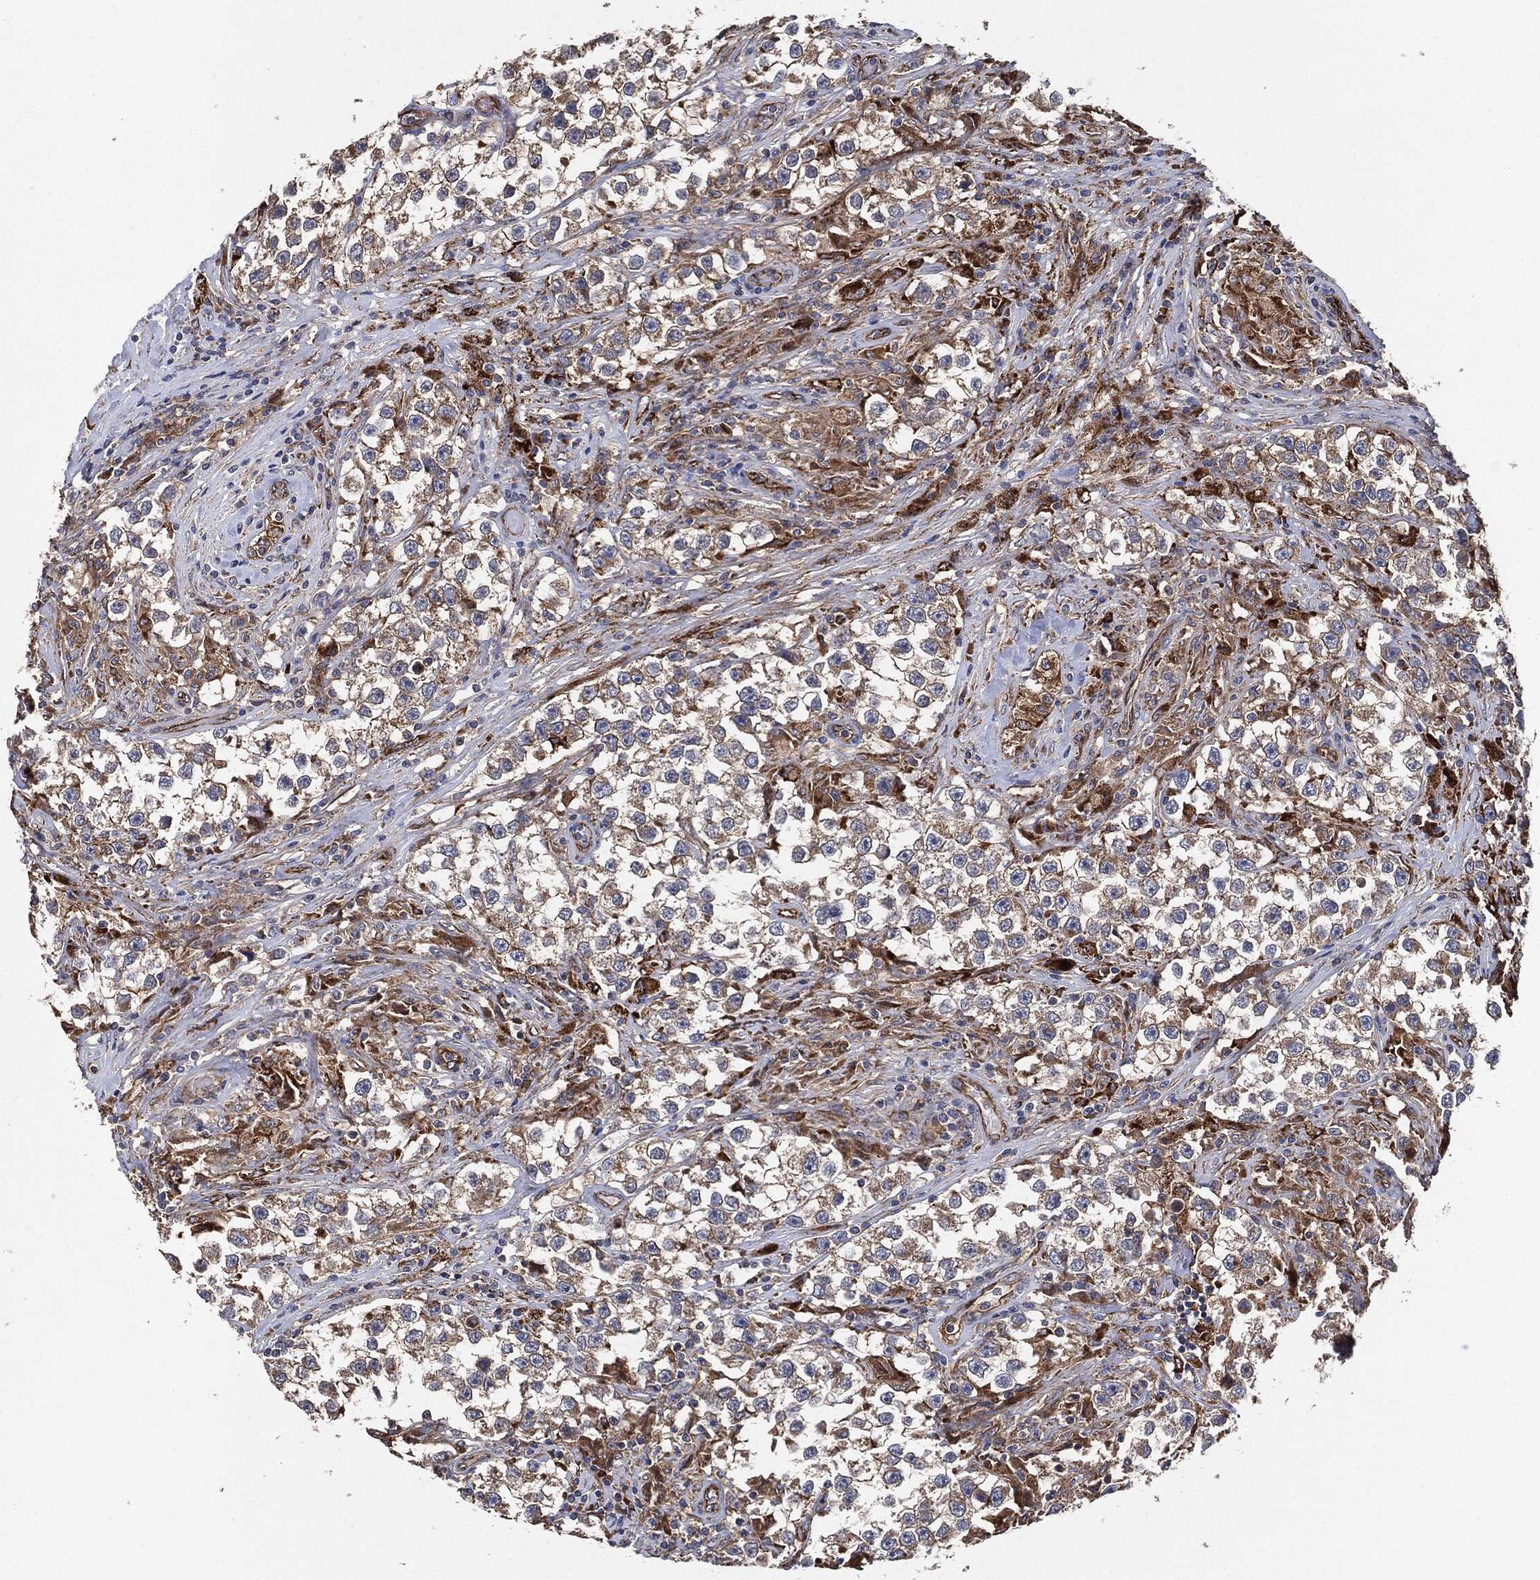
{"staining": {"intensity": "moderate", "quantity": "25%-75%", "location": "cytoplasmic/membranous"}, "tissue": "testis cancer", "cell_type": "Tumor cells", "image_type": "cancer", "snomed": [{"axis": "morphology", "description": "Seminoma, NOS"}, {"axis": "topography", "description": "Testis"}], "caption": "Immunohistochemistry (IHC) photomicrograph of neoplastic tissue: human seminoma (testis) stained using immunohistochemistry exhibits medium levels of moderate protein expression localized specifically in the cytoplasmic/membranous of tumor cells, appearing as a cytoplasmic/membranous brown color.", "gene": "CTNNA1", "patient": {"sex": "male", "age": 46}}